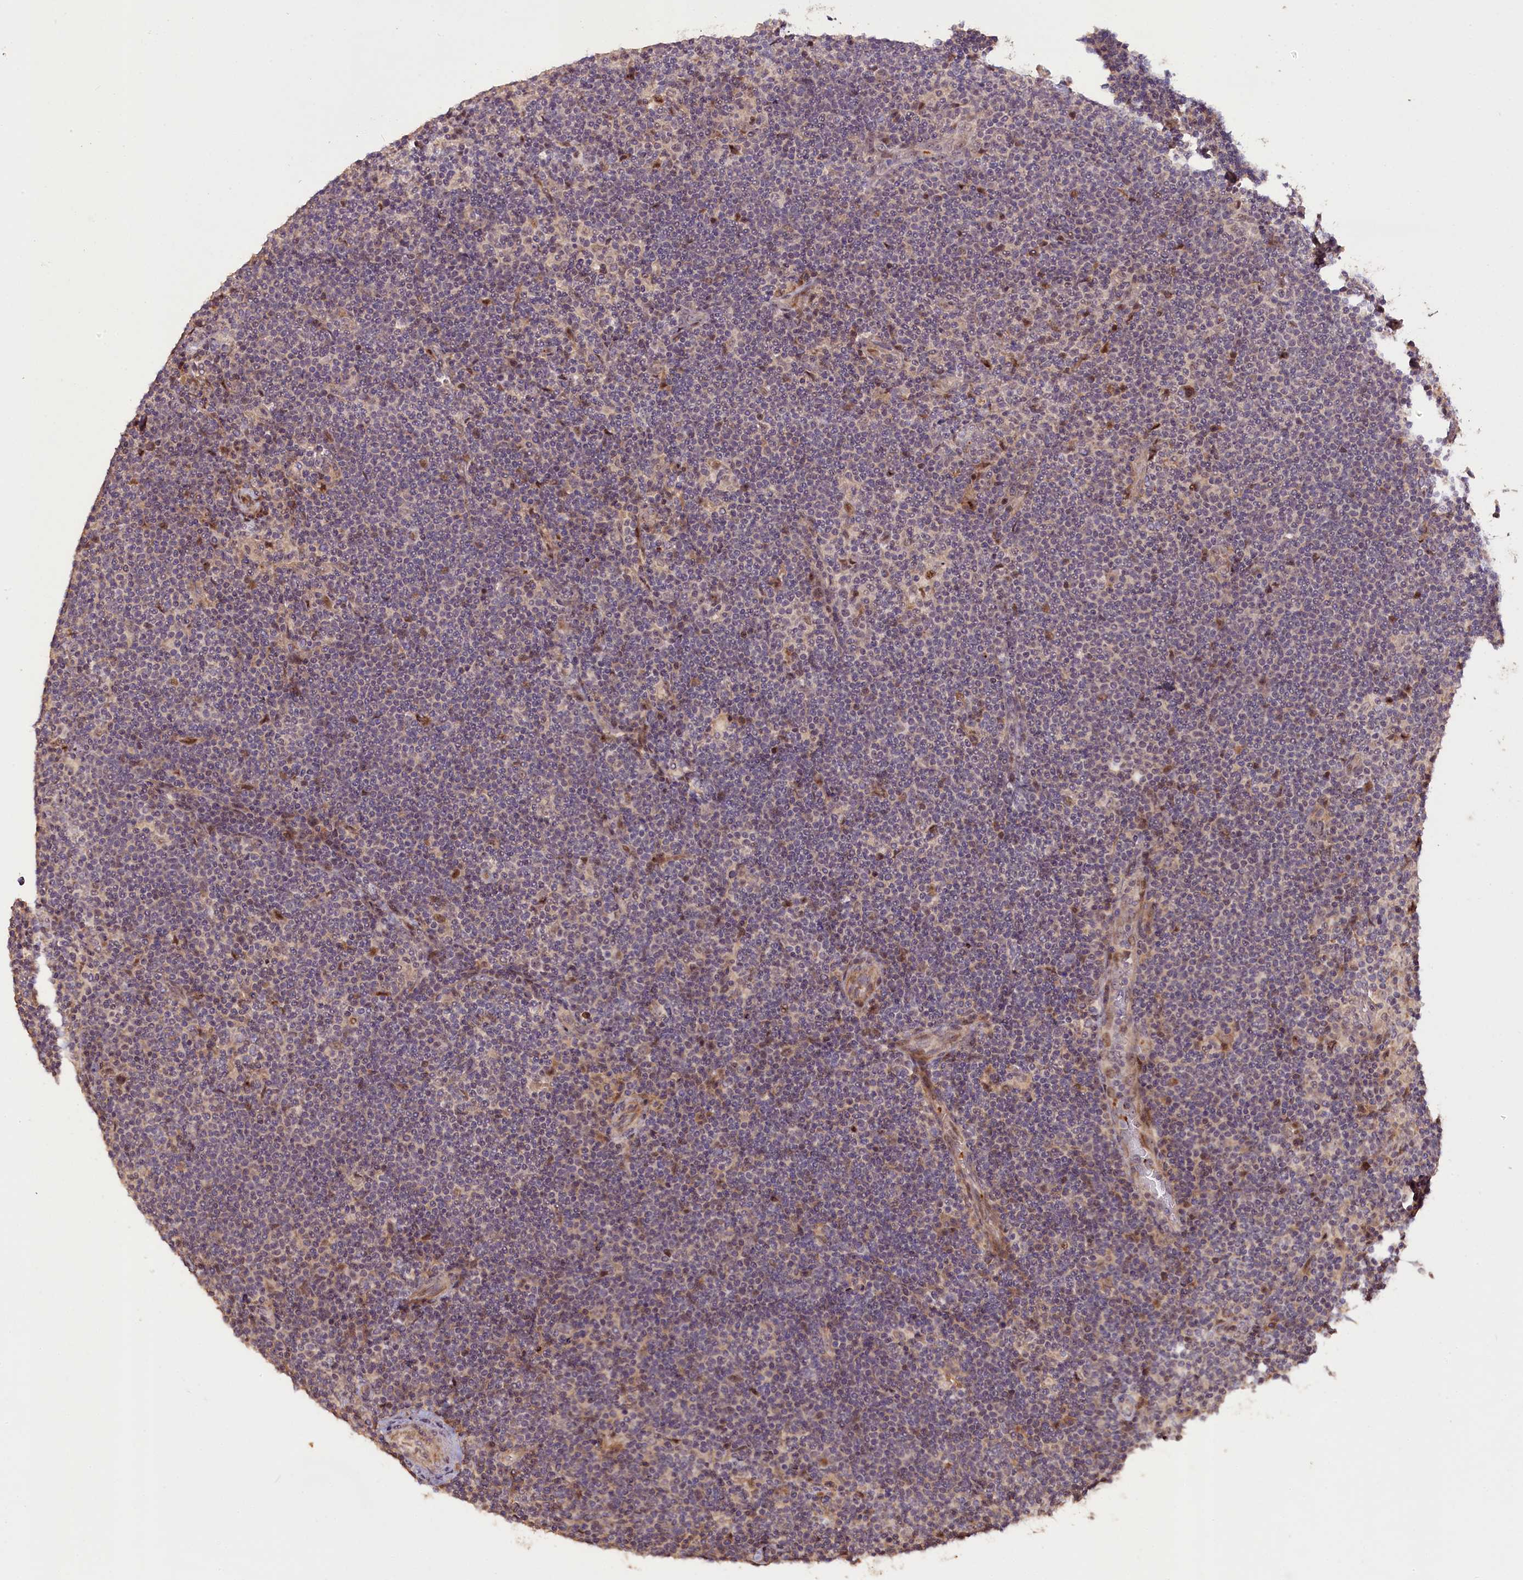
{"staining": {"intensity": "moderate", "quantity": "<25%", "location": "cytoplasmic/membranous,nuclear"}, "tissue": "lymphoma", "cell_type": "Tumor cells", "image_type": "cancer", "snomed": [{"axis": "morphology", "description": "Hodgkin's disease, NOS"}, {"axis": "topography", "description": "Lymph node"}], "caption": "Immunohistochemistry micrograph of human lymphoma stained for a protein (brown), which exhibits low levels of moderate cytoplasmic/membranous and nuclear positivity in approximately <25% of tumor cells.", "gene": "FUZ", "patient": {"sex": "female", "age": 57}}